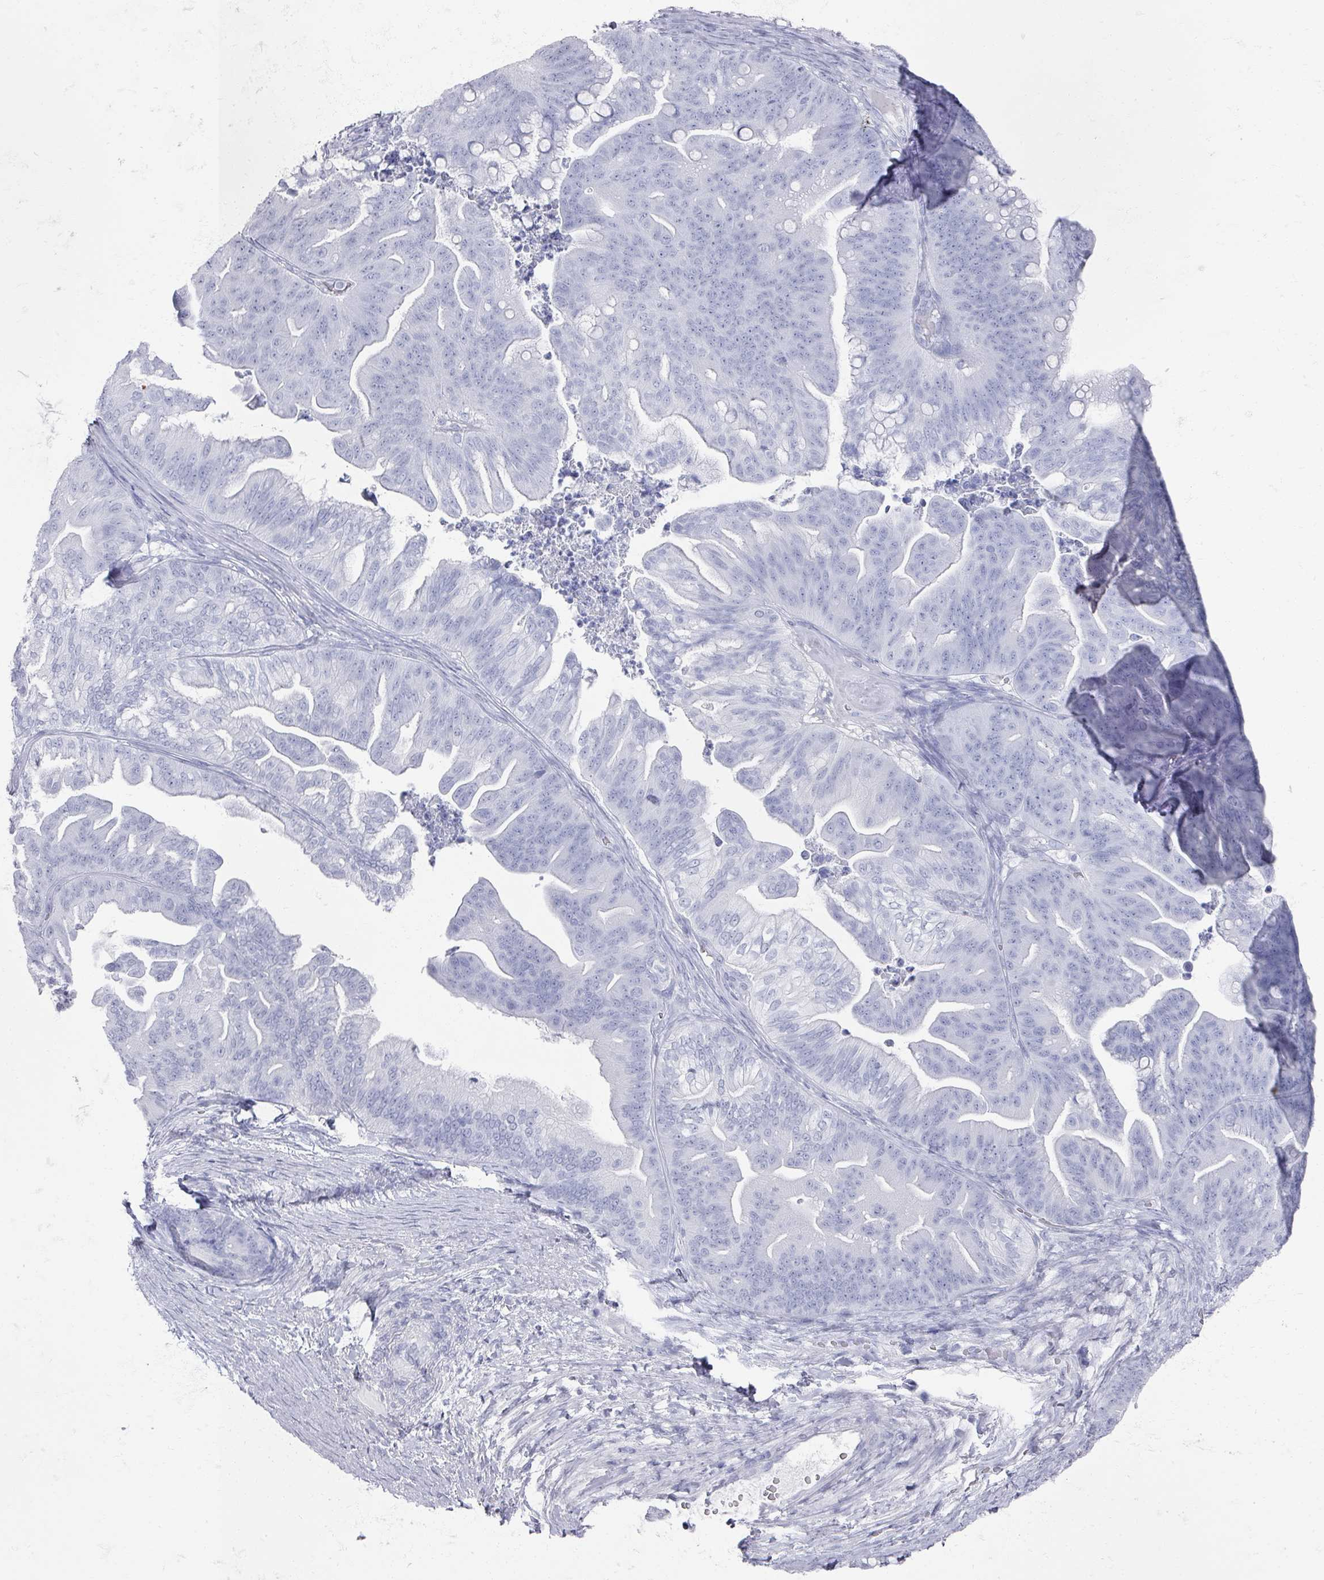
{"staining": {"intensity": "negative", "quantity": "none", "location": "none"}, "tissue": "ovarian cancer", "cell_type": "Tumor cells", "image_type": "cancer", "snomed": [{"axis": "morphology", "description": "Cystadenocarcinoma, mucinous, NOS"}, {"axis": "topography", "description": "Ovary"}], "caption": "The image shows no staining of tumor cells in ovarian mucinous cystadenocarcinoma.", "gene": "OMG", "patient": {"sex": "female", "age": 67}}